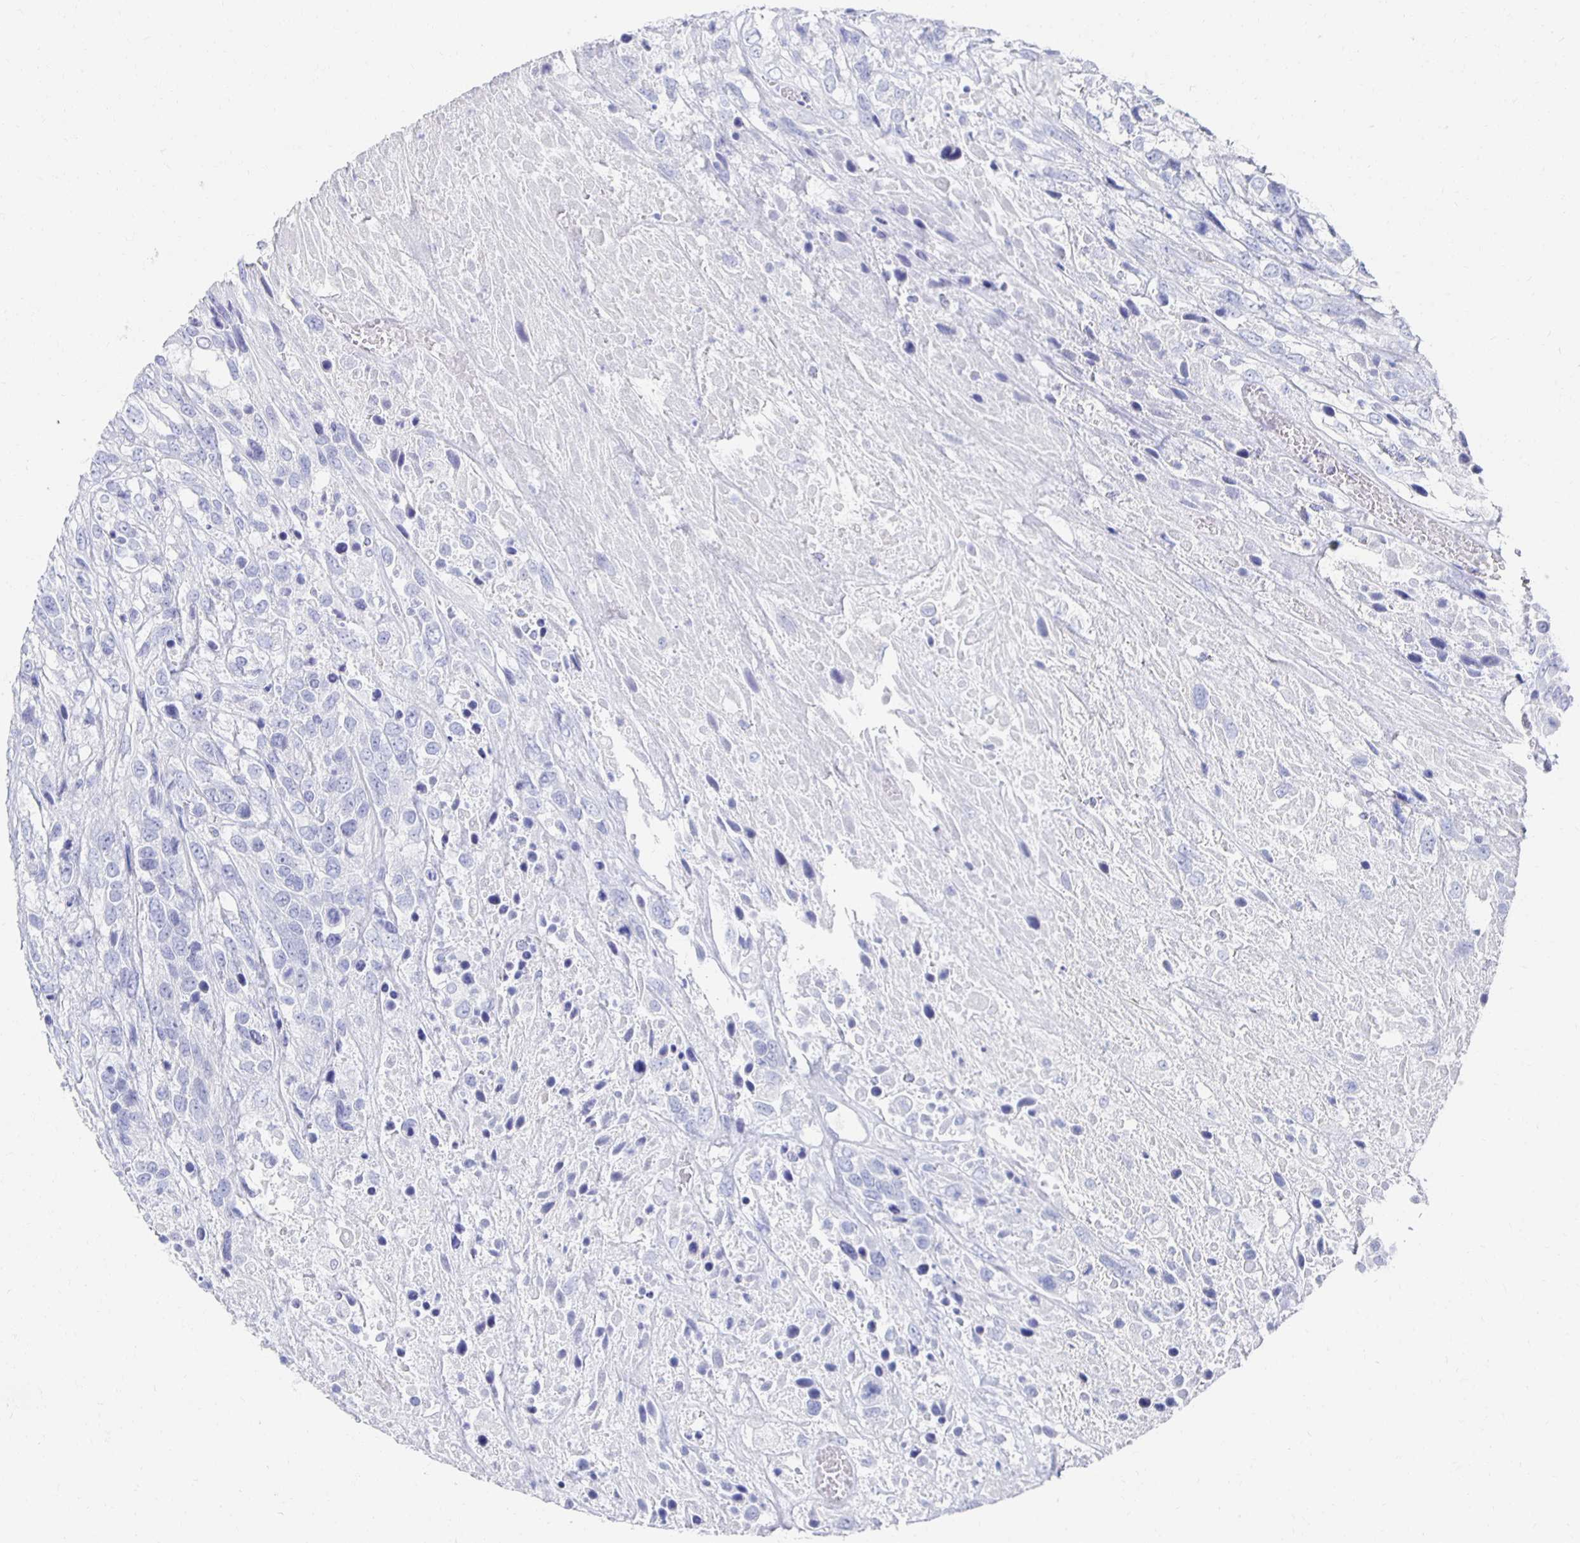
{"staining": {"intensity": "negative", "quantity": "none", "location": "none"}, "tissue": "urothelial cancer", "cell_type": "Tumor cells", "image_type": "cancer", "snomed": [{"axis": "morphology", "description": "Urothelial carcinoma, High grade"}, {"axis": "topography", "description": "Urinary bladder"}], "caption": "Immunohistochemical staining of urothelial cancer reveals no significant positivity in tumor cells.", "gene": "PRDM7", "patient": {"sex": "female", "age": 70}}